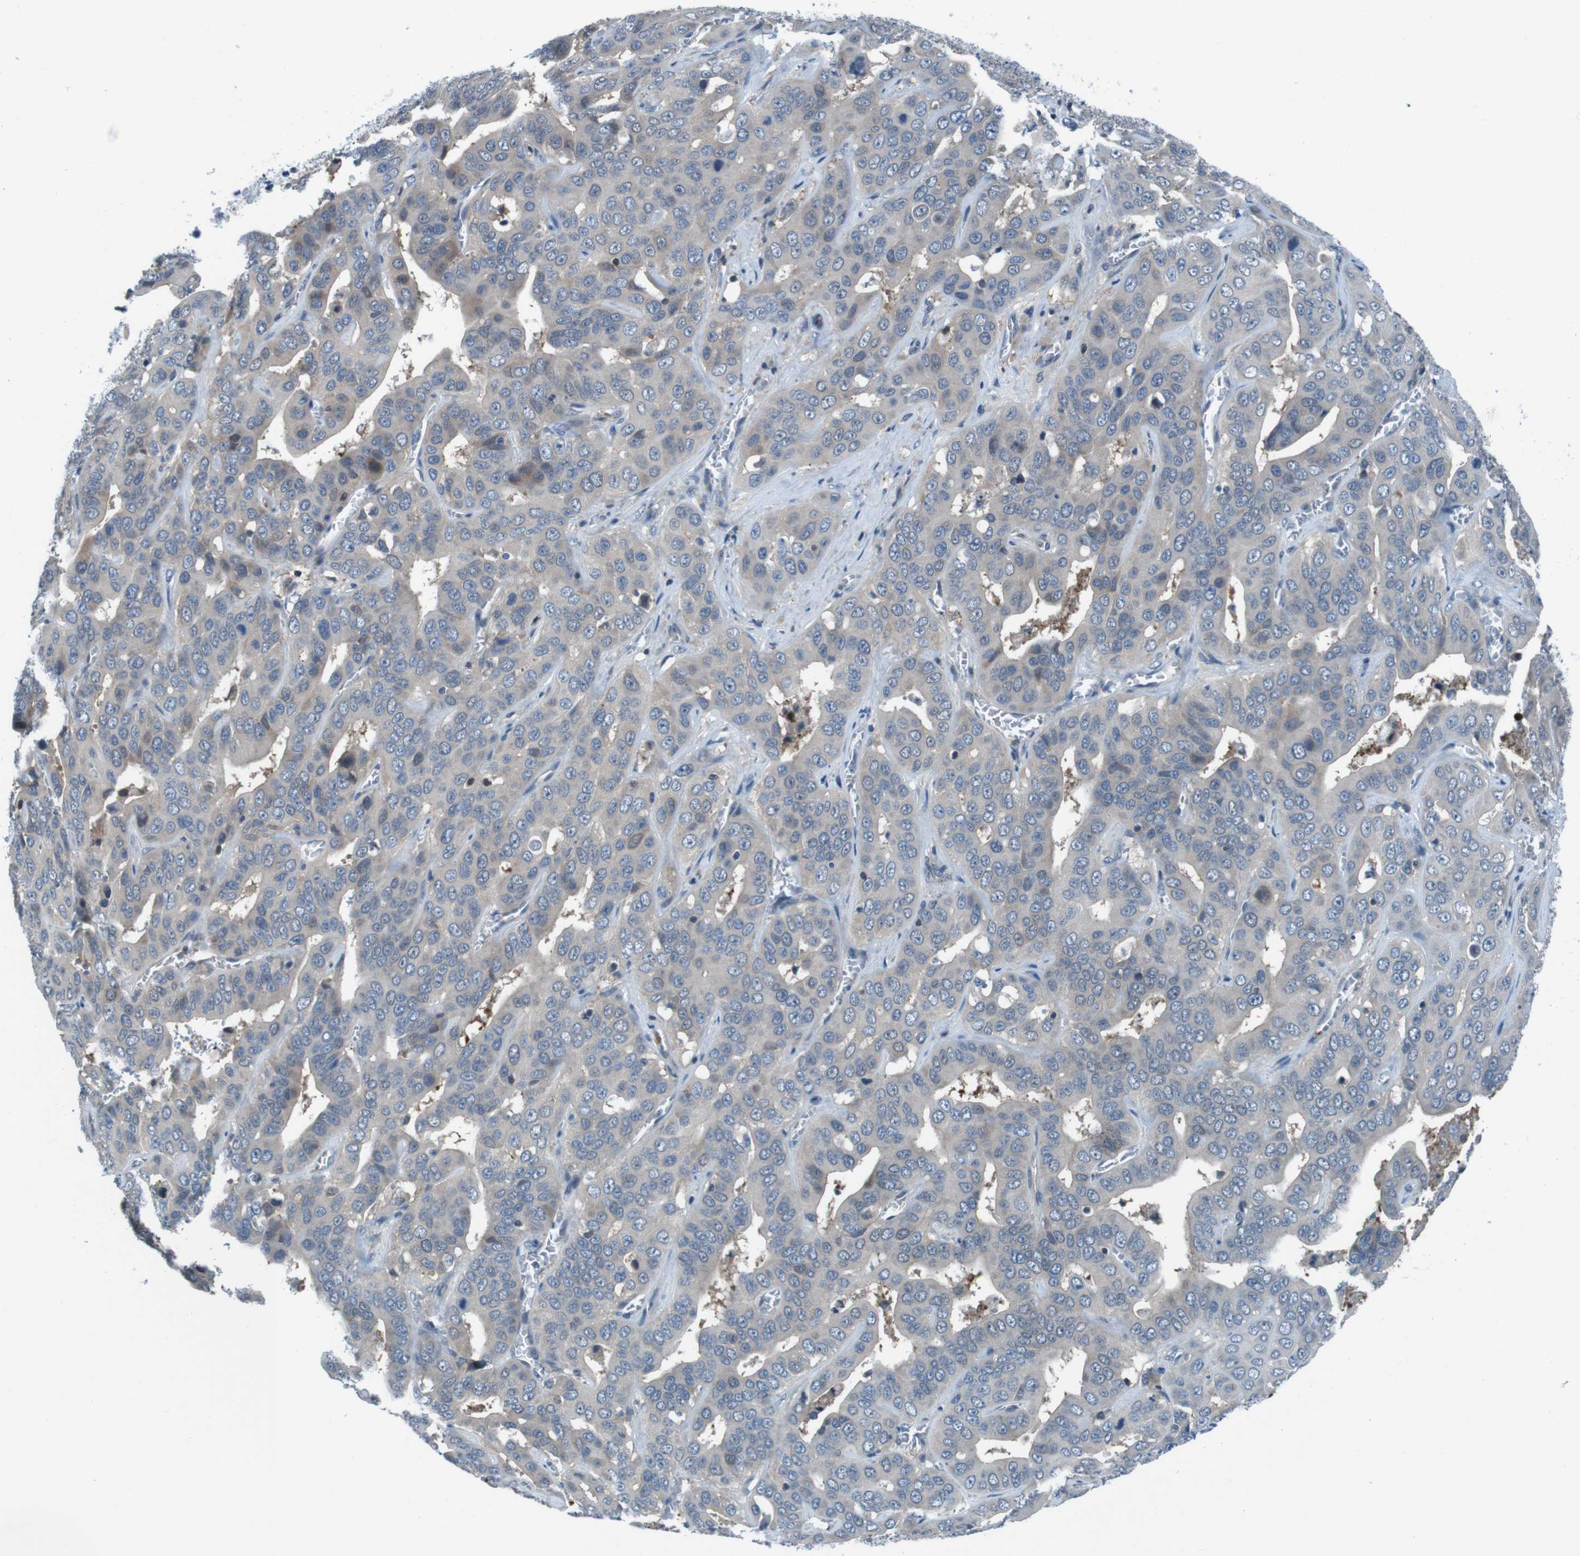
{"staining": {"intensity": "weak", "quantity": "<25%", "location": "cytoplasmic/membranous"}, "tissue": "liver cancer", "cell_type": "Tumor cells", "image_type": "cancer", "snomed": [{"axis": "morphology", "description": "Cholangiocarcinoma"}, {"axis": "topography", "description": "Liver"}], "caption": "Immunohistochemistry (IHC) of human liver cholangiocarcinoma shows no staining in tumor cells.", "gene": "NANOS2", "patient": {"sex": "female", "age": 52}}